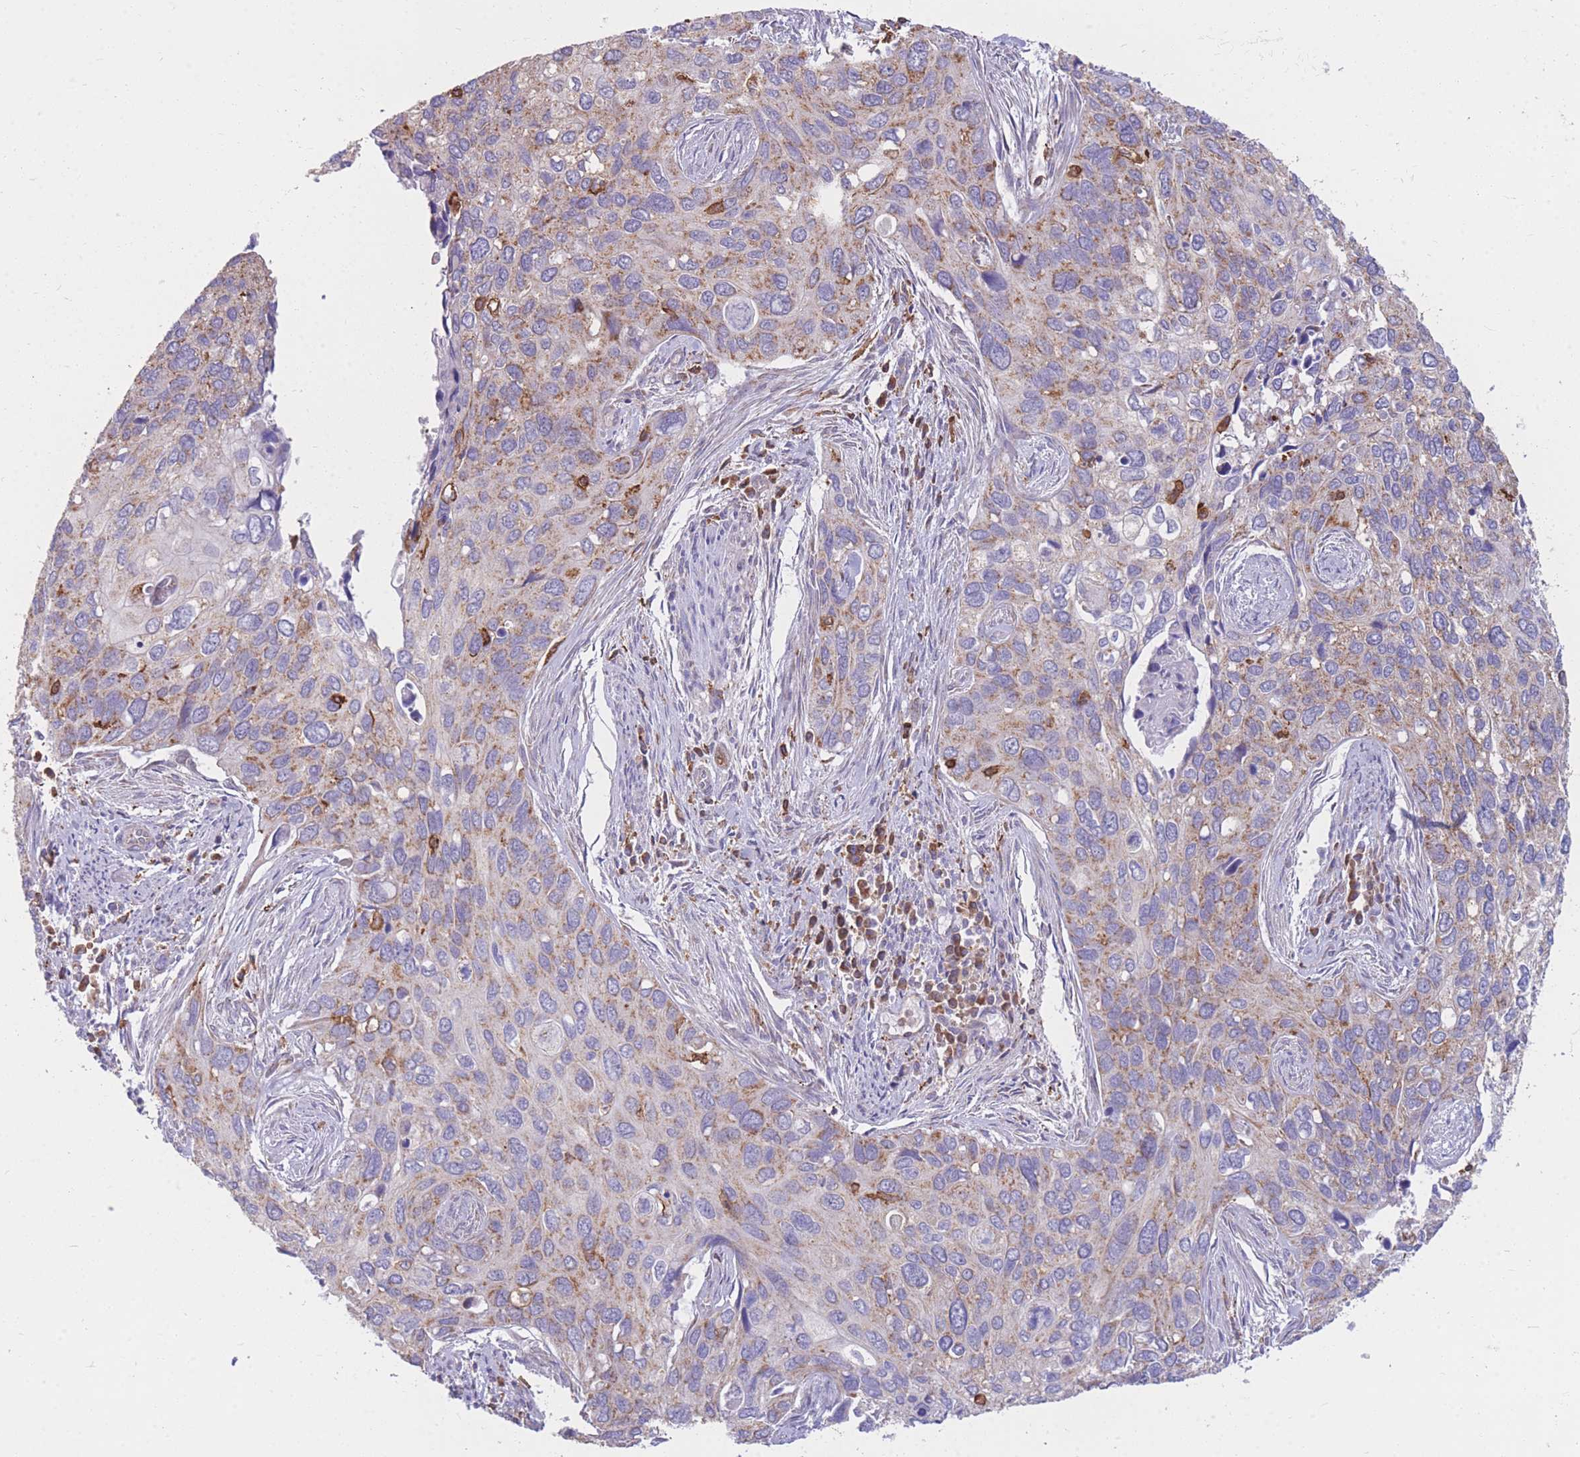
{"staining": {"intensity": "weak", "quantity": "25%-75%", "location": "cytoplasmic/membranous"}, "tissue": "cervical cancer", "cell_type": "Tumor cells", "image_type": "cancer", "snomed": [{"axis": "morphology", "description": "Squamous cell carcinoma, NOS"}, {"axis": "topography", "description": "Cervix"}], "caption": "An immunohistochemistry photomicrograph of tumor tissue is shown. Protein staining in brown labels weak cytoplasmic/membranous positivity in cervical cancer (squamous cell carcinoma) within tumor cells.", "gene": "MRPL54", "patient": {"sex": "female", "age": 55}}